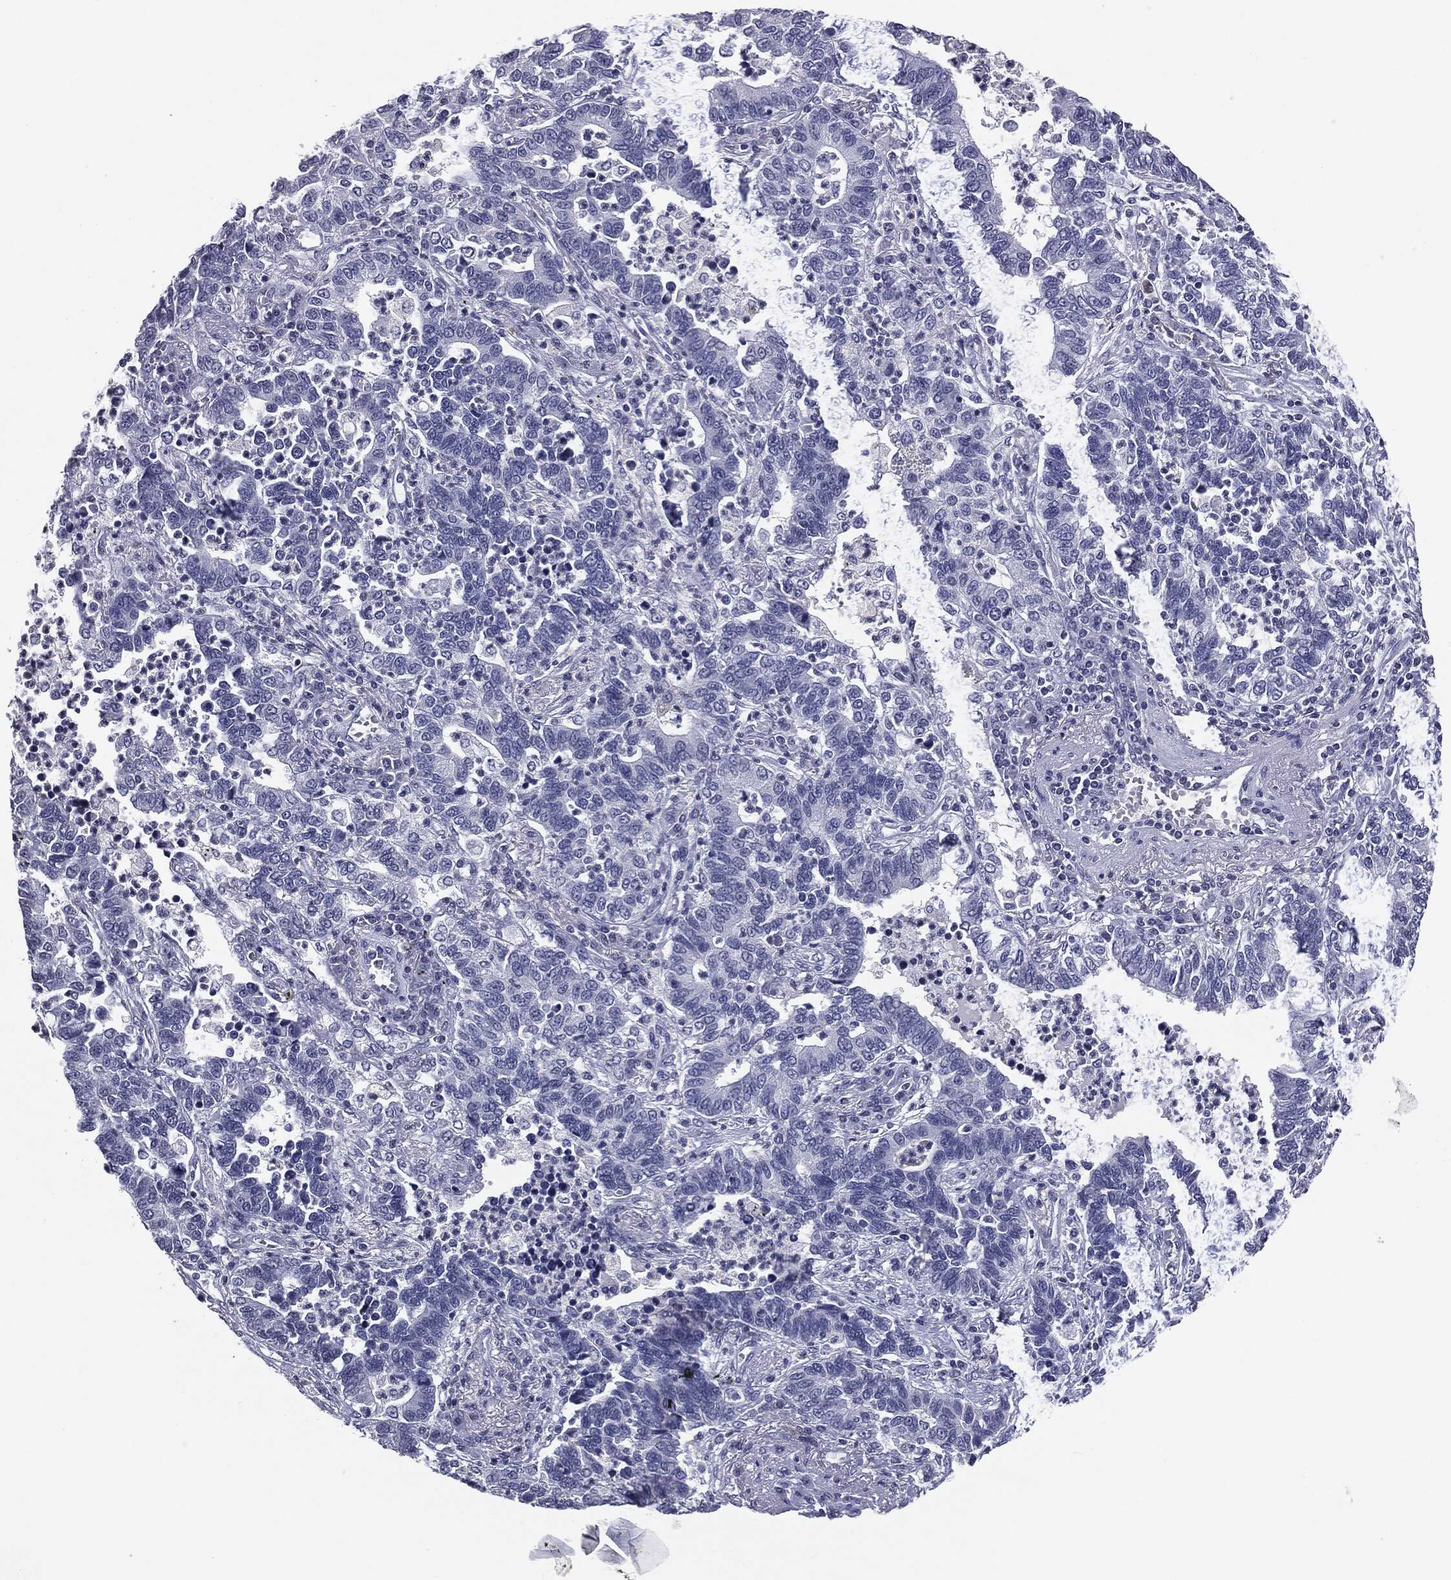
{"staining": {"intensity": "negative", "quantity": "none", "location": "none"}, "tissue": "lung cancer", "cell_type": "Tumor cells", "image_type": "cancer", "snomed": [{"axis": "morphology", "description": "Adenocarcinoma, NOS"}, {"axis": "topography", "description": "Lung"}], "caption": "Tumor cells show no significant protein staining in lung cancer (adenocarcinoma).", "gene": "SERPINB4", "patient": {"sex": "female", "age": 57}}